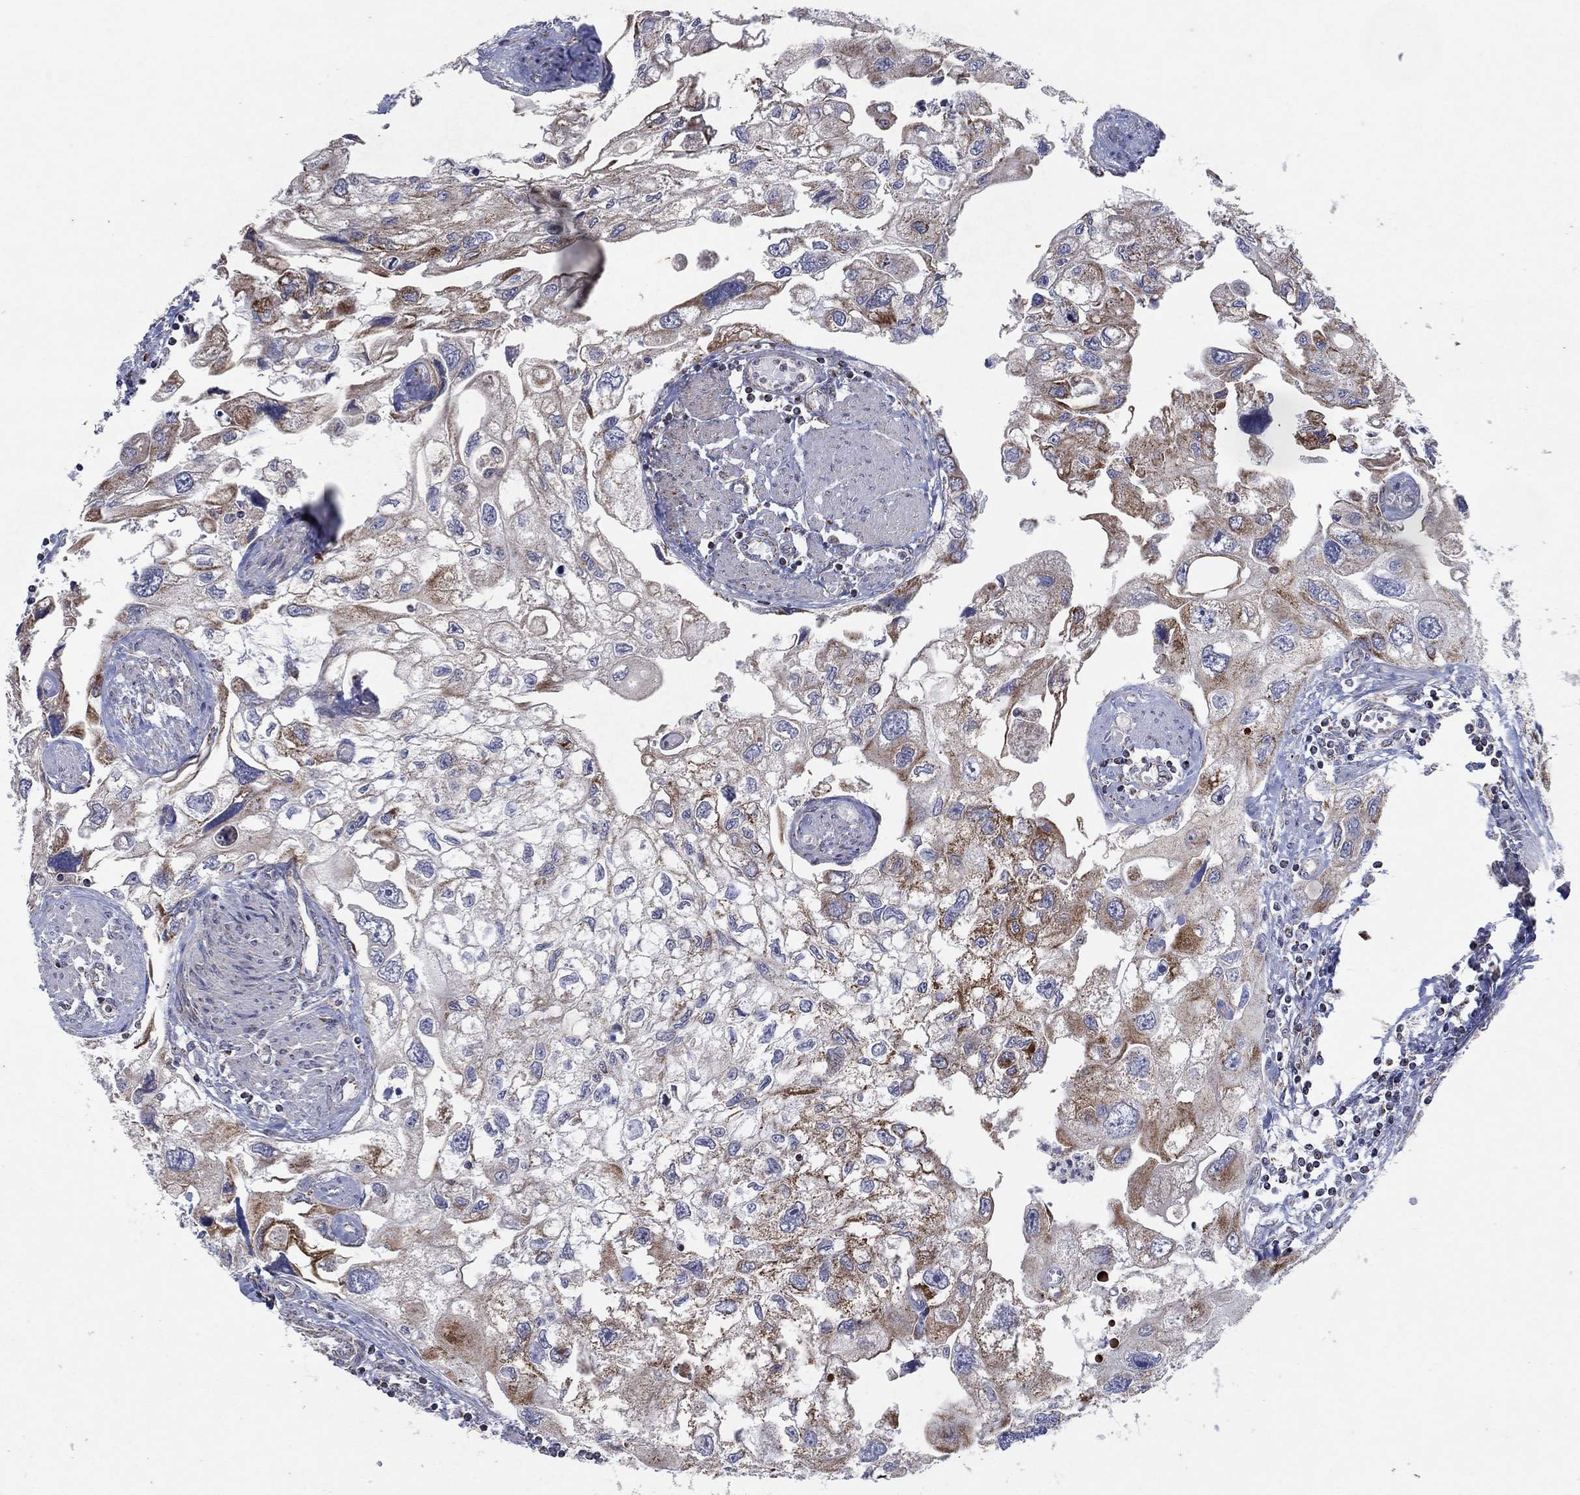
{"staining": {"intensity": "moderate", "quantity": "25%-75%", "location": "cytoplasmic/membranous"}, "tissue": "urothelial cancer", "cell_type": "Tumor cells", "image_type": "cancer", "snomed": [{"axis": "morphology", "description": "Urothelial carcinoma, High grade"}, {"axis": "topography", "description": "Urinary bladder"}], "caption": "Human urothelial carcinoma (high-grade) stained for a protein (brown) reveals moderate cytoplasmic/membranous positive expression in approximately 25%-75% of tumor cells.", "gene": "C9orf85", "patient": {"sex": "male", "age": 59}}